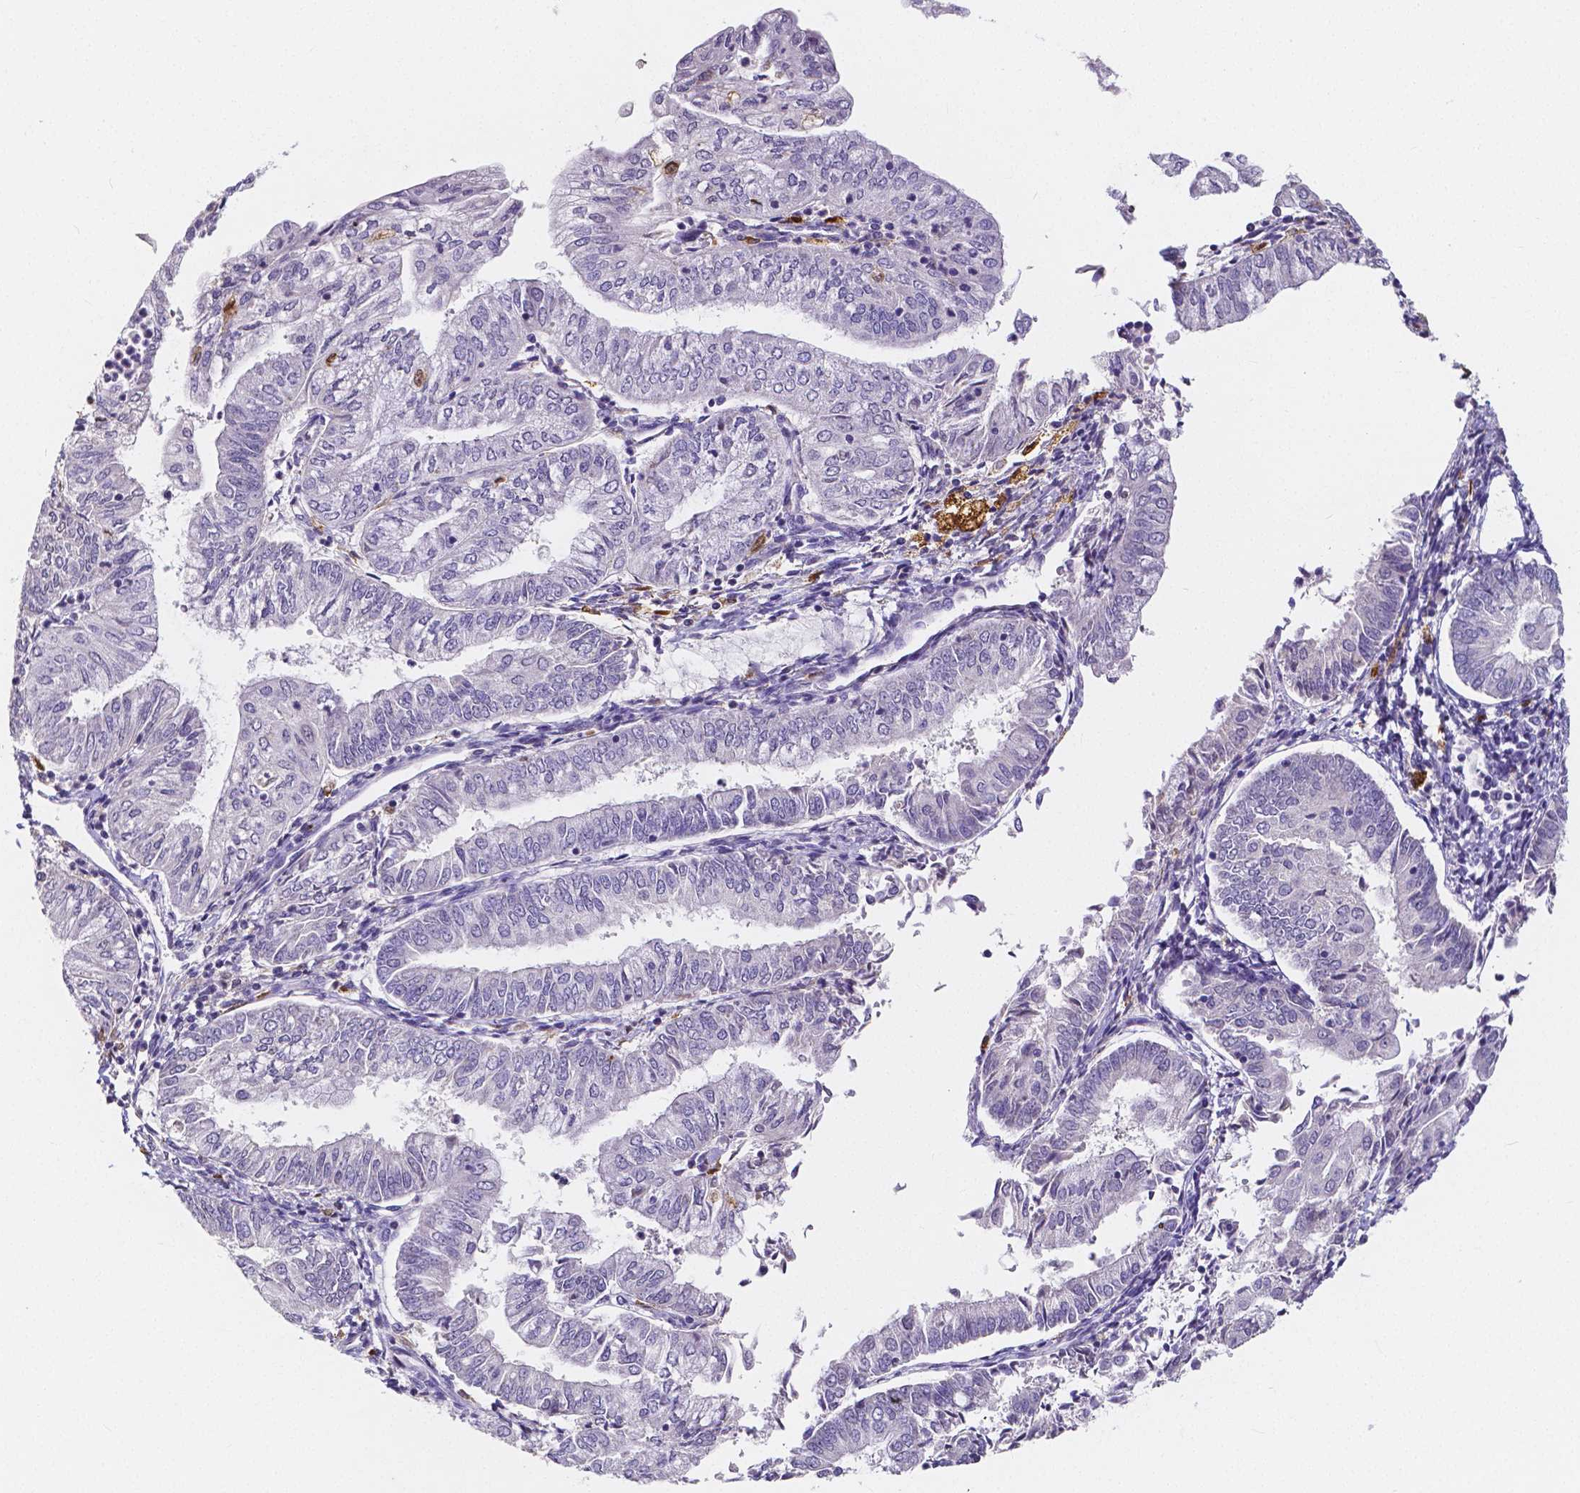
{"staining": {"intensity": "negative", "quantity": "none", "location": "none"}, "tissue": "endometrial cancer", "cell_type": "Tumor cells", "image_type": "cancer", "snomed": [{"axis": "morphology", "description": "Adenocarcinoma, NOS"}, {"axis": "topography", "description": "Endometrium"}], "caption": "The image demonstrates no significant expression in tumor cells of endometrial cancer.", "gene": "ACP5", "patient": {"sex": "female", "age": 55}}